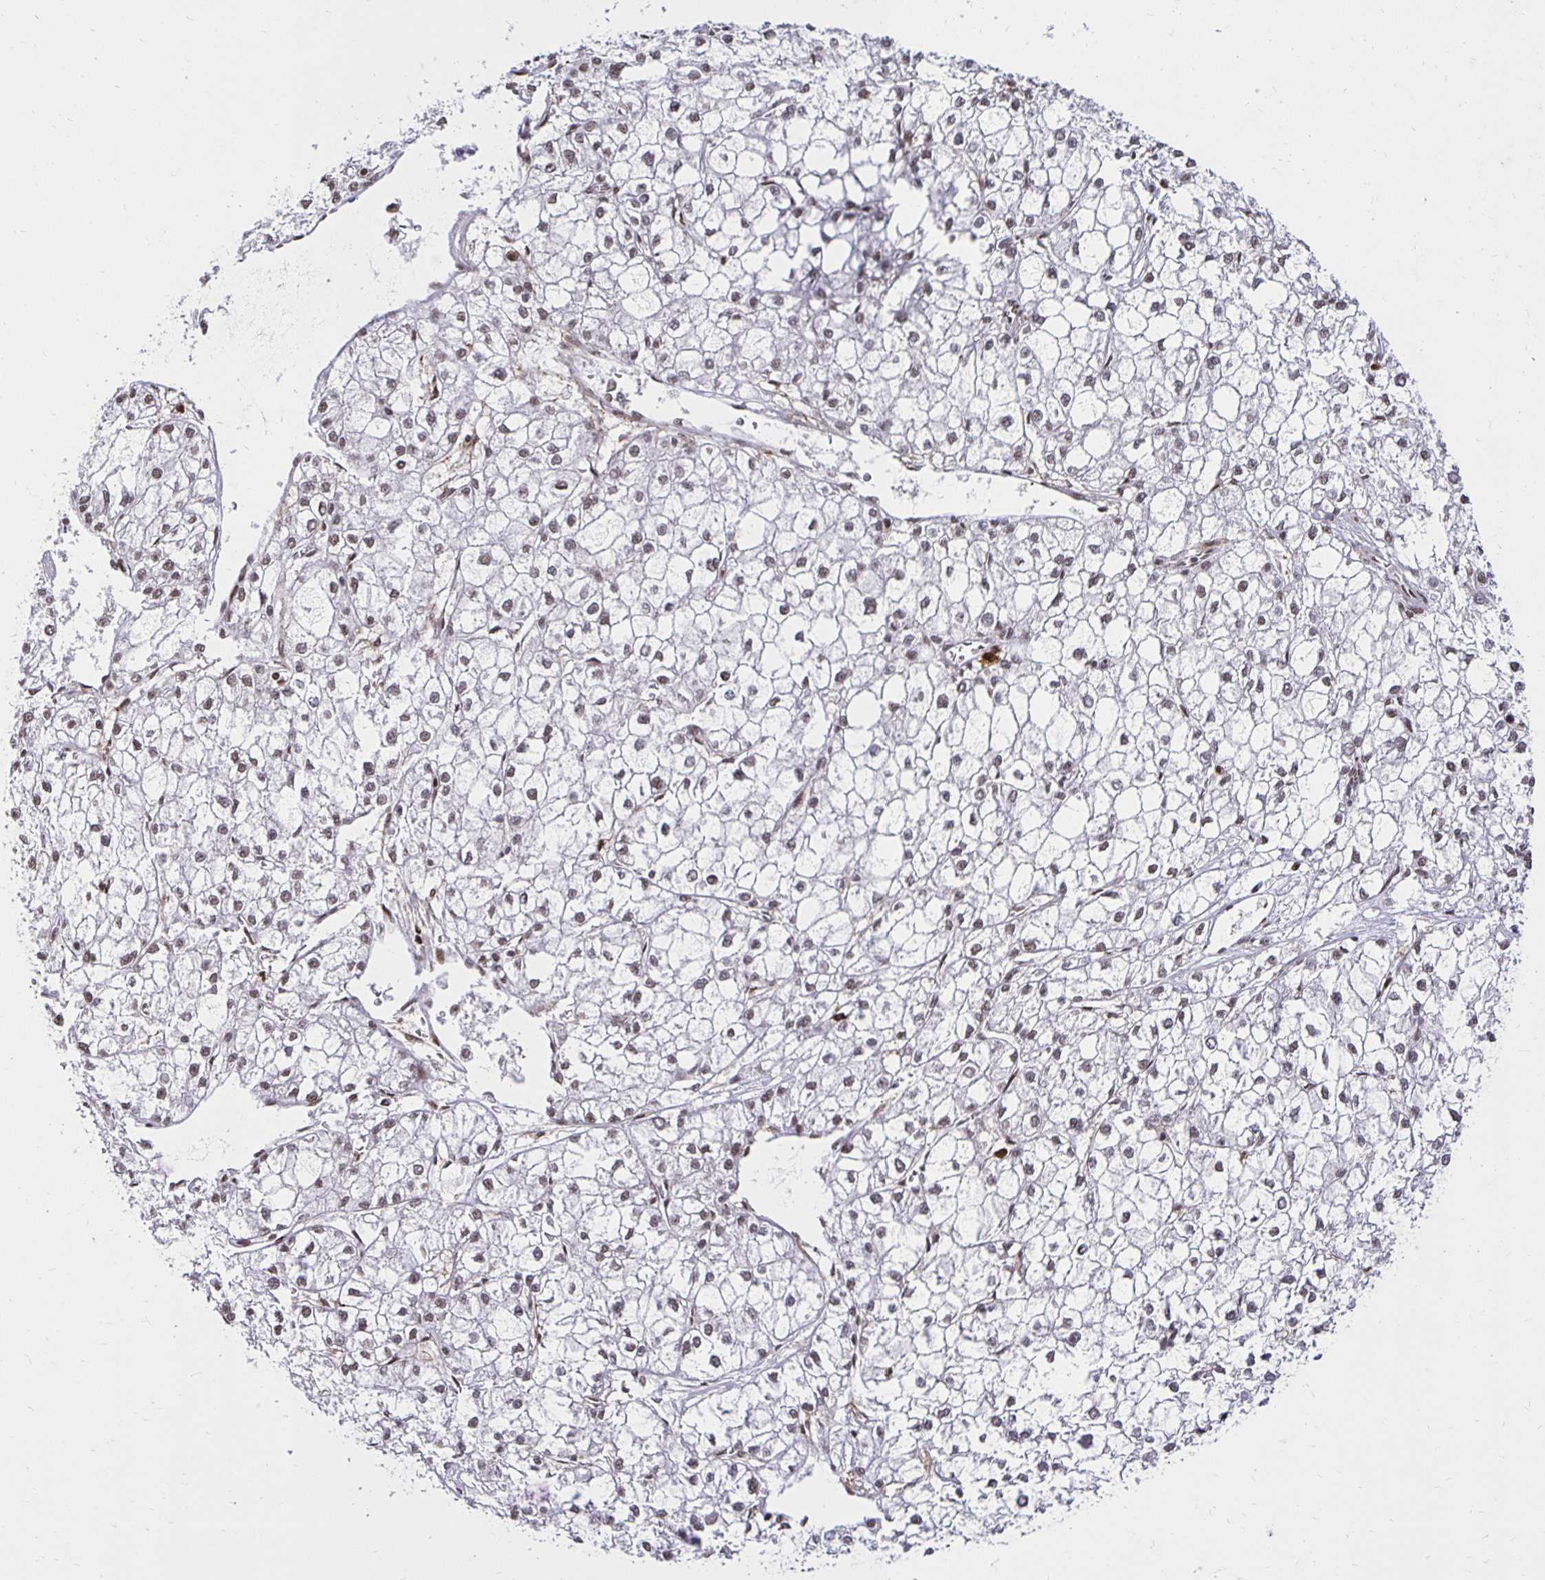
{"staining": {"intensity": "weak", "quantity": "<25%", "location": "nuclear"}, "tissue": "liver cancer", "cell_type": "Tumor cells", "image_type": "cancer", "snomed": [{"axis": "morphology", "description": "Carcinoma, Hepatocellular, NOS"}, {"axis": "topography", "description": "Liver"}], "caption": "Human hepatocellular carcinoma (liver) stained for a protein using immunohistochemistry displays no staining in tumor cells.", "gene": "ZNF579", "patient": {"sex": "female", "age": 43}}